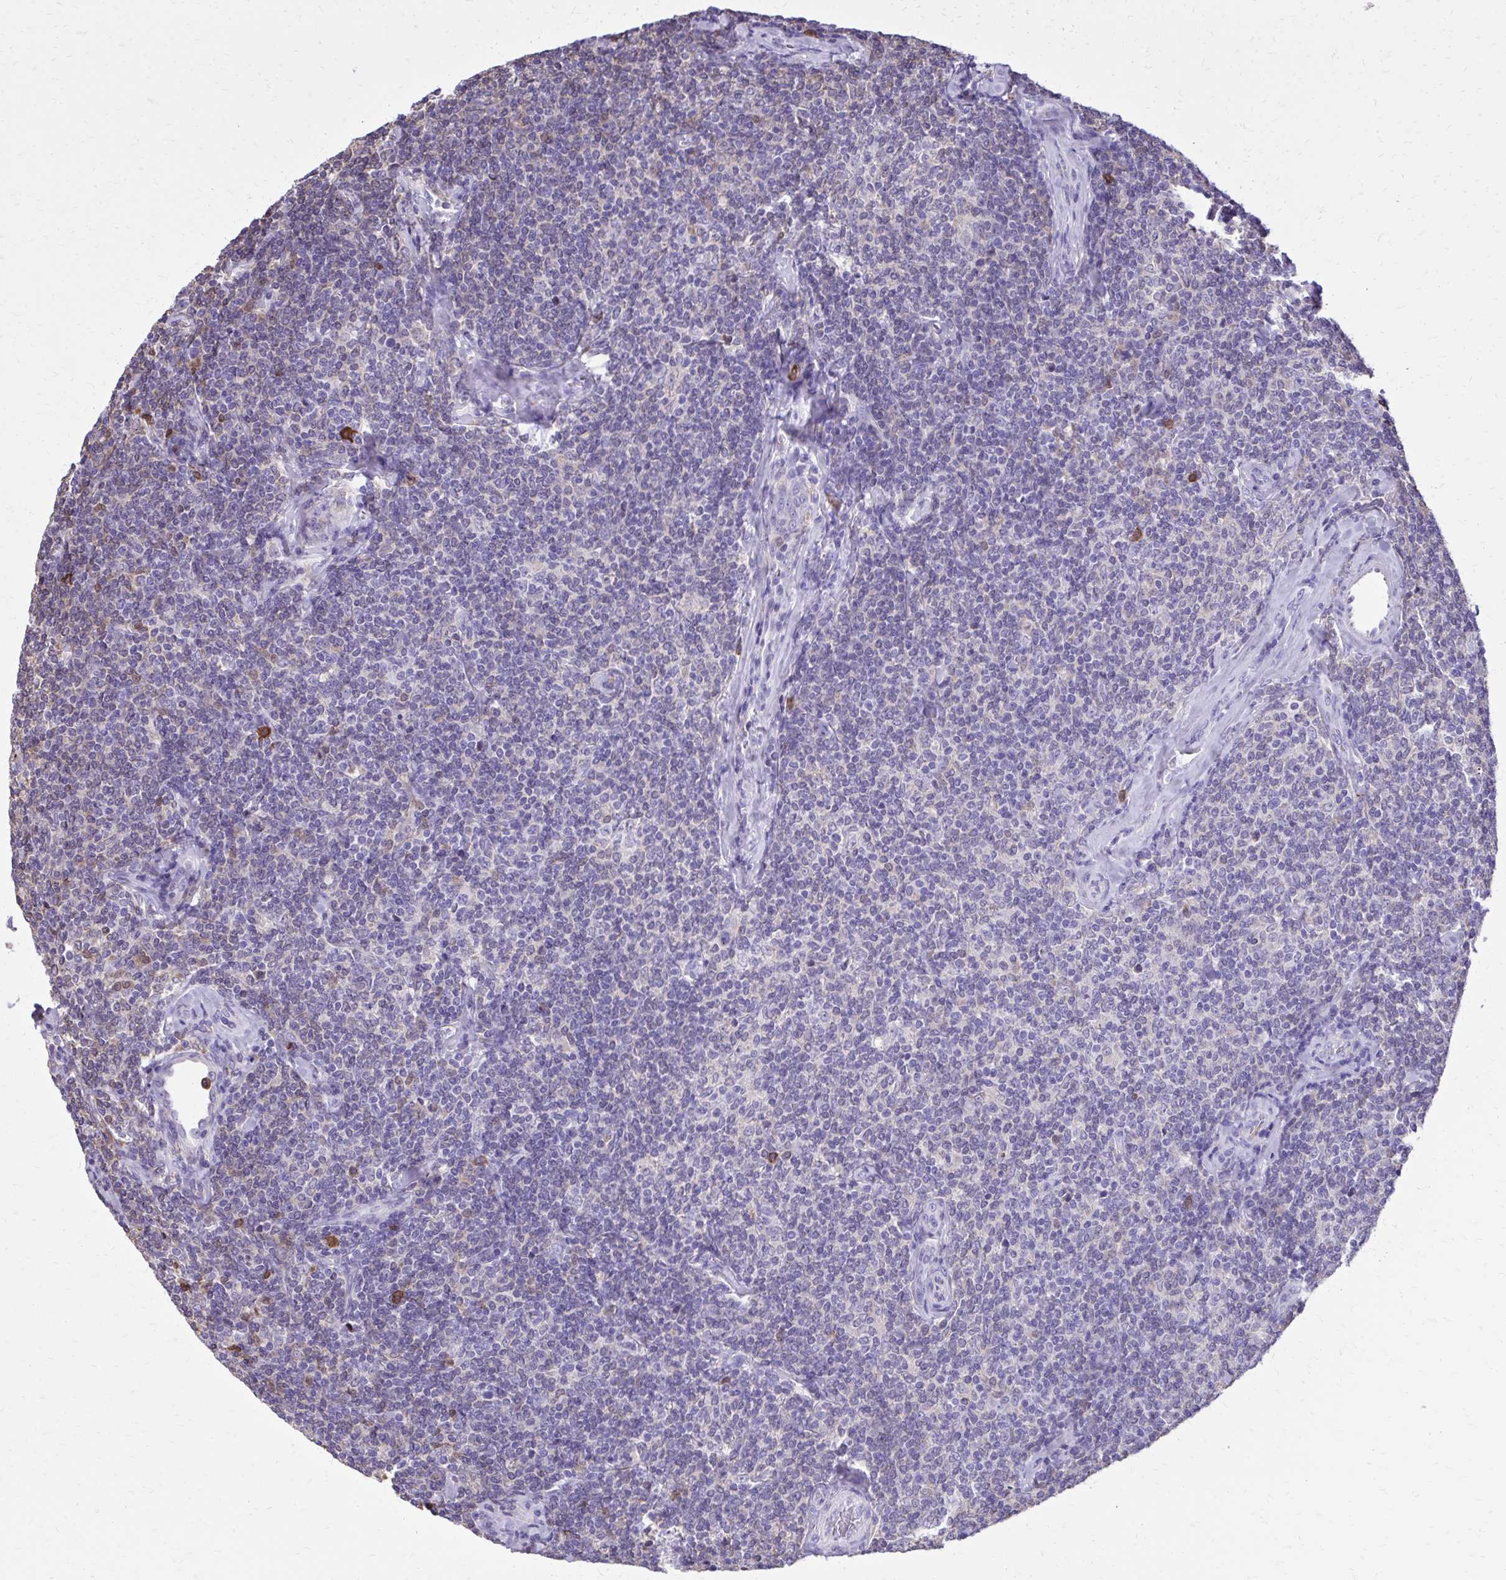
{"staining": {"intensity": "negative", "quantity": "none", "location": "none"}, "tissue": "lymphoma", "cell_type": "Tumor cells", "image_type": "cancer", "snomed": [{"axis": "morphology", "description": "Malignant lymphoma, non-Hodgkin's type, Low grade"}, {"axis": "topography", "description": "Lymph node"}], "caption": "An immunohistochemistry photomicrograph of lymphoma is shown. There is no staining in tumor cells of lymphoma.", "gene": "CAT", "patient": {"sex": "female", "age": 56}}